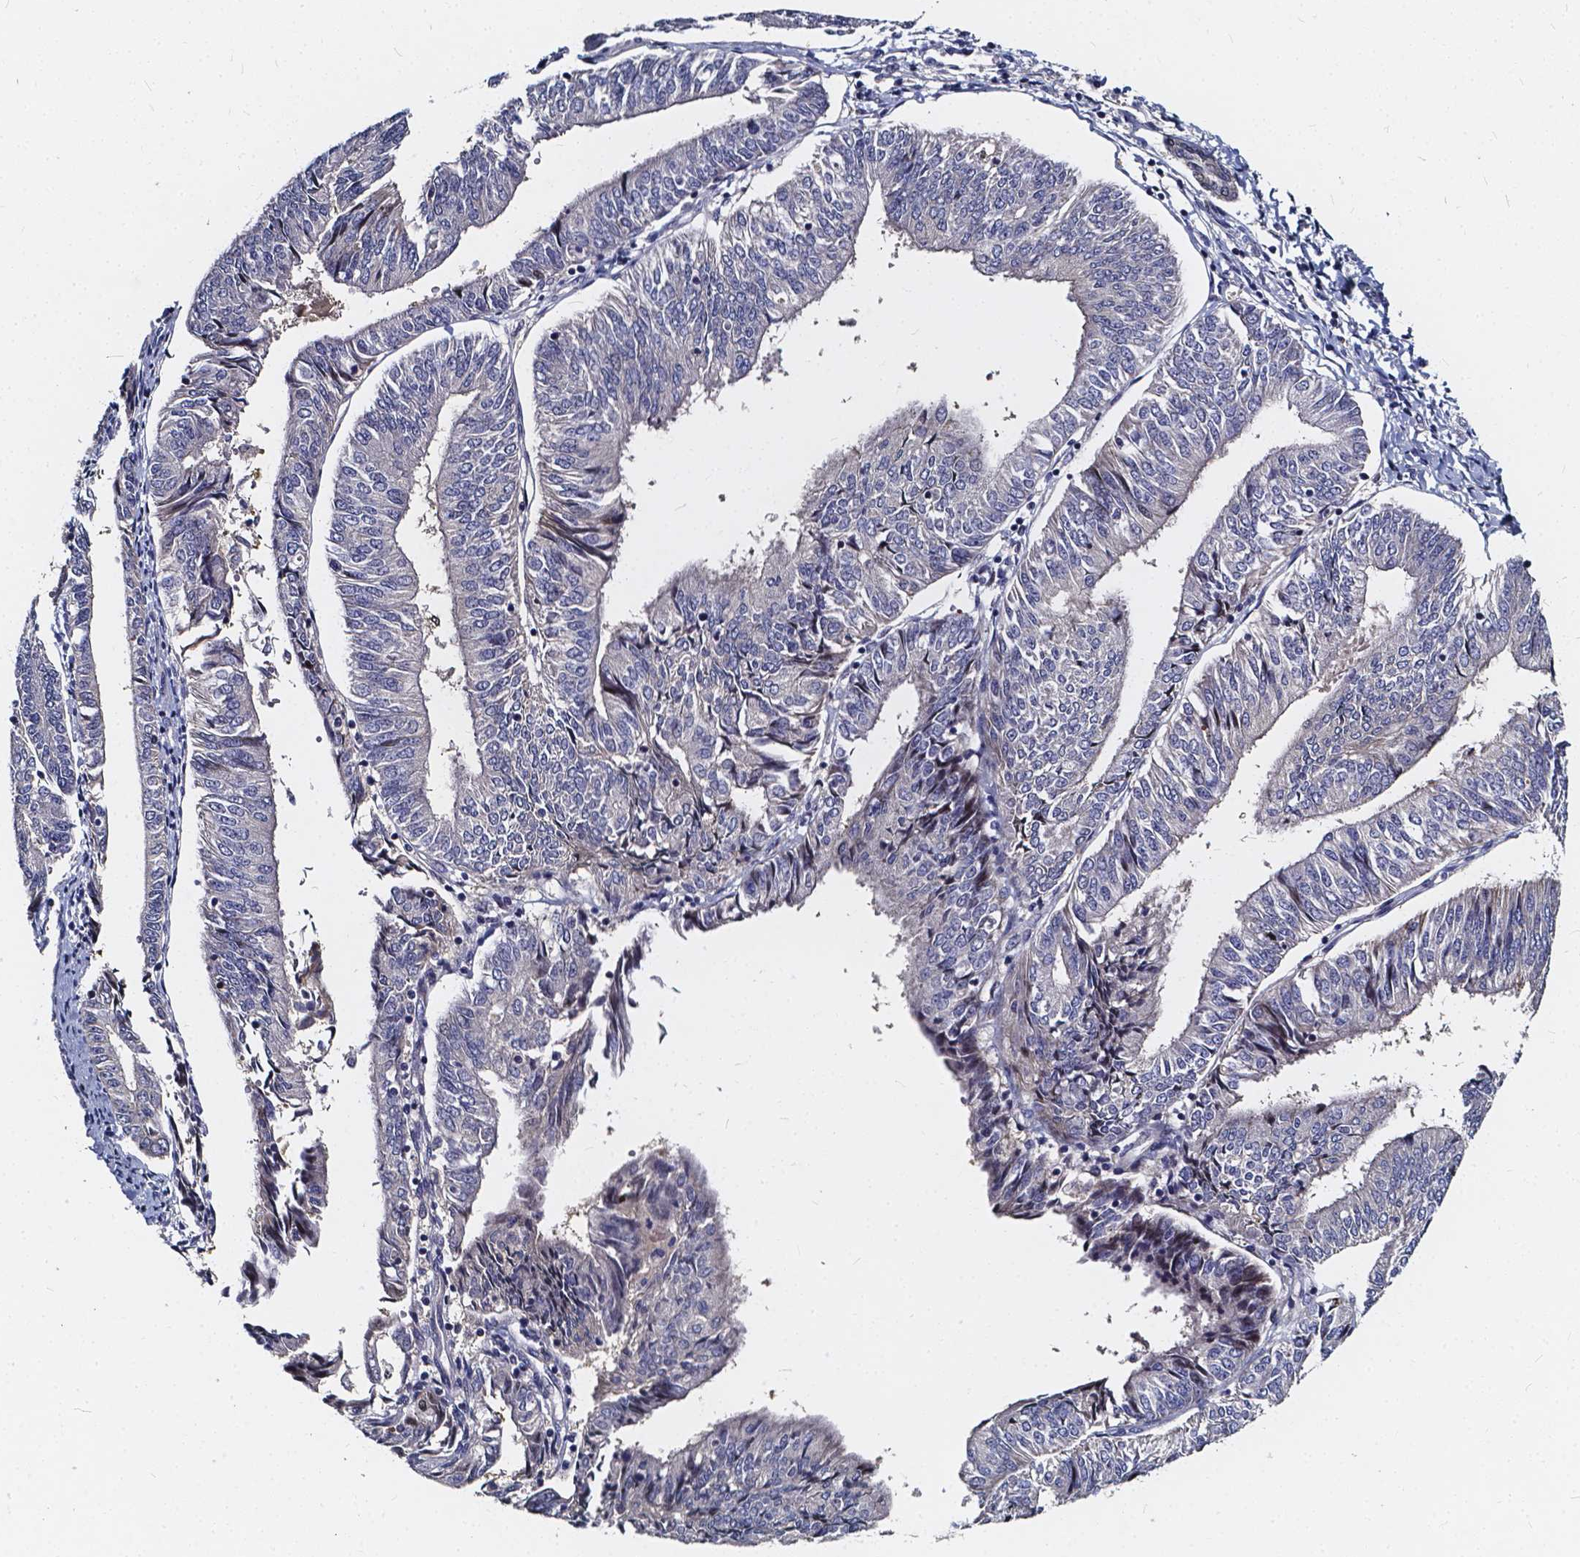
{"staining": {"intensity": "weak", "quantity": "<25%", "location": "cytoplasmic/membranous"}, "tissue": "endometrial cancer", "cell_type": "Tumor cells", "image_type": "cancer", "snomed": [{"axis": "morphology", "description": "Adenocarcinoma, NOS"}, {"axis": "topography", "description": "Endometrium"}], "caption": "The histopathology image reveals no staining of tumor cells in adenocarcinoma (endometrial).", "gene": "SOWAHA", "patient": {"sex": "female", "age": 58}}